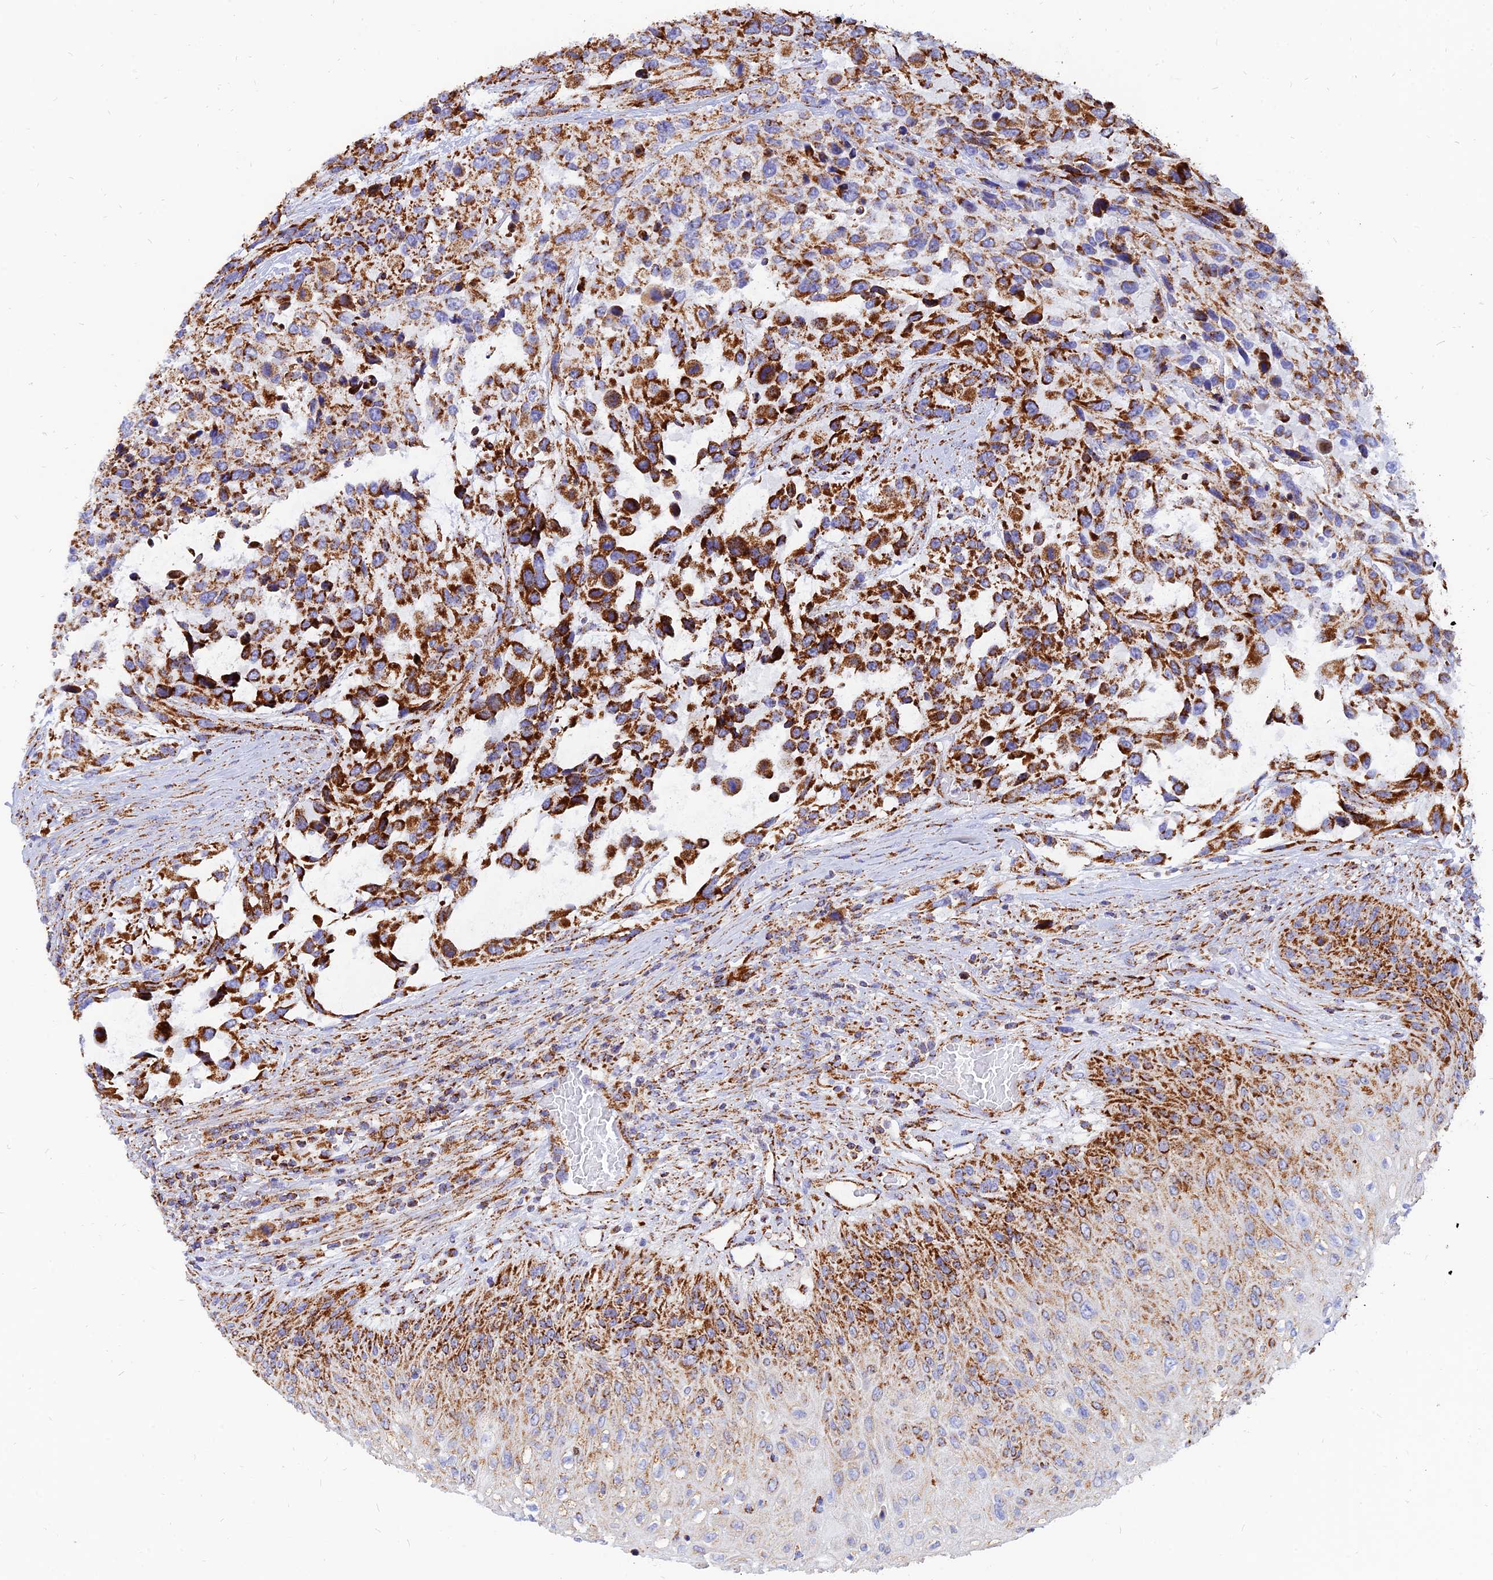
{"staining": {"intensity": "strong", "quantity": ">75%", "location": "cytoplasmic/membranous"}, "tissue": "urothelial cancer", "cell_type": "Tumor cells", "image_type": "cancer", "snomed": [{"axis": "morphology", "description": "Urothelial carcinoma, High grade"}, {"axis": "topography", "description": "Urinary bladder"}], "caption": "The photomicrograph shows immunohistochemical staining of urothelial cancer. There is strong cytoplasmic/membranous staining is appreciated in approximately >75% of tumor cells. The staining is performed using DAB brown chromogen to label protein expression. The nuclei are counter-stained blue using hematoxylin.", "gene": "NDUFB6", "patient": {"sex": "female", "age": 70}}